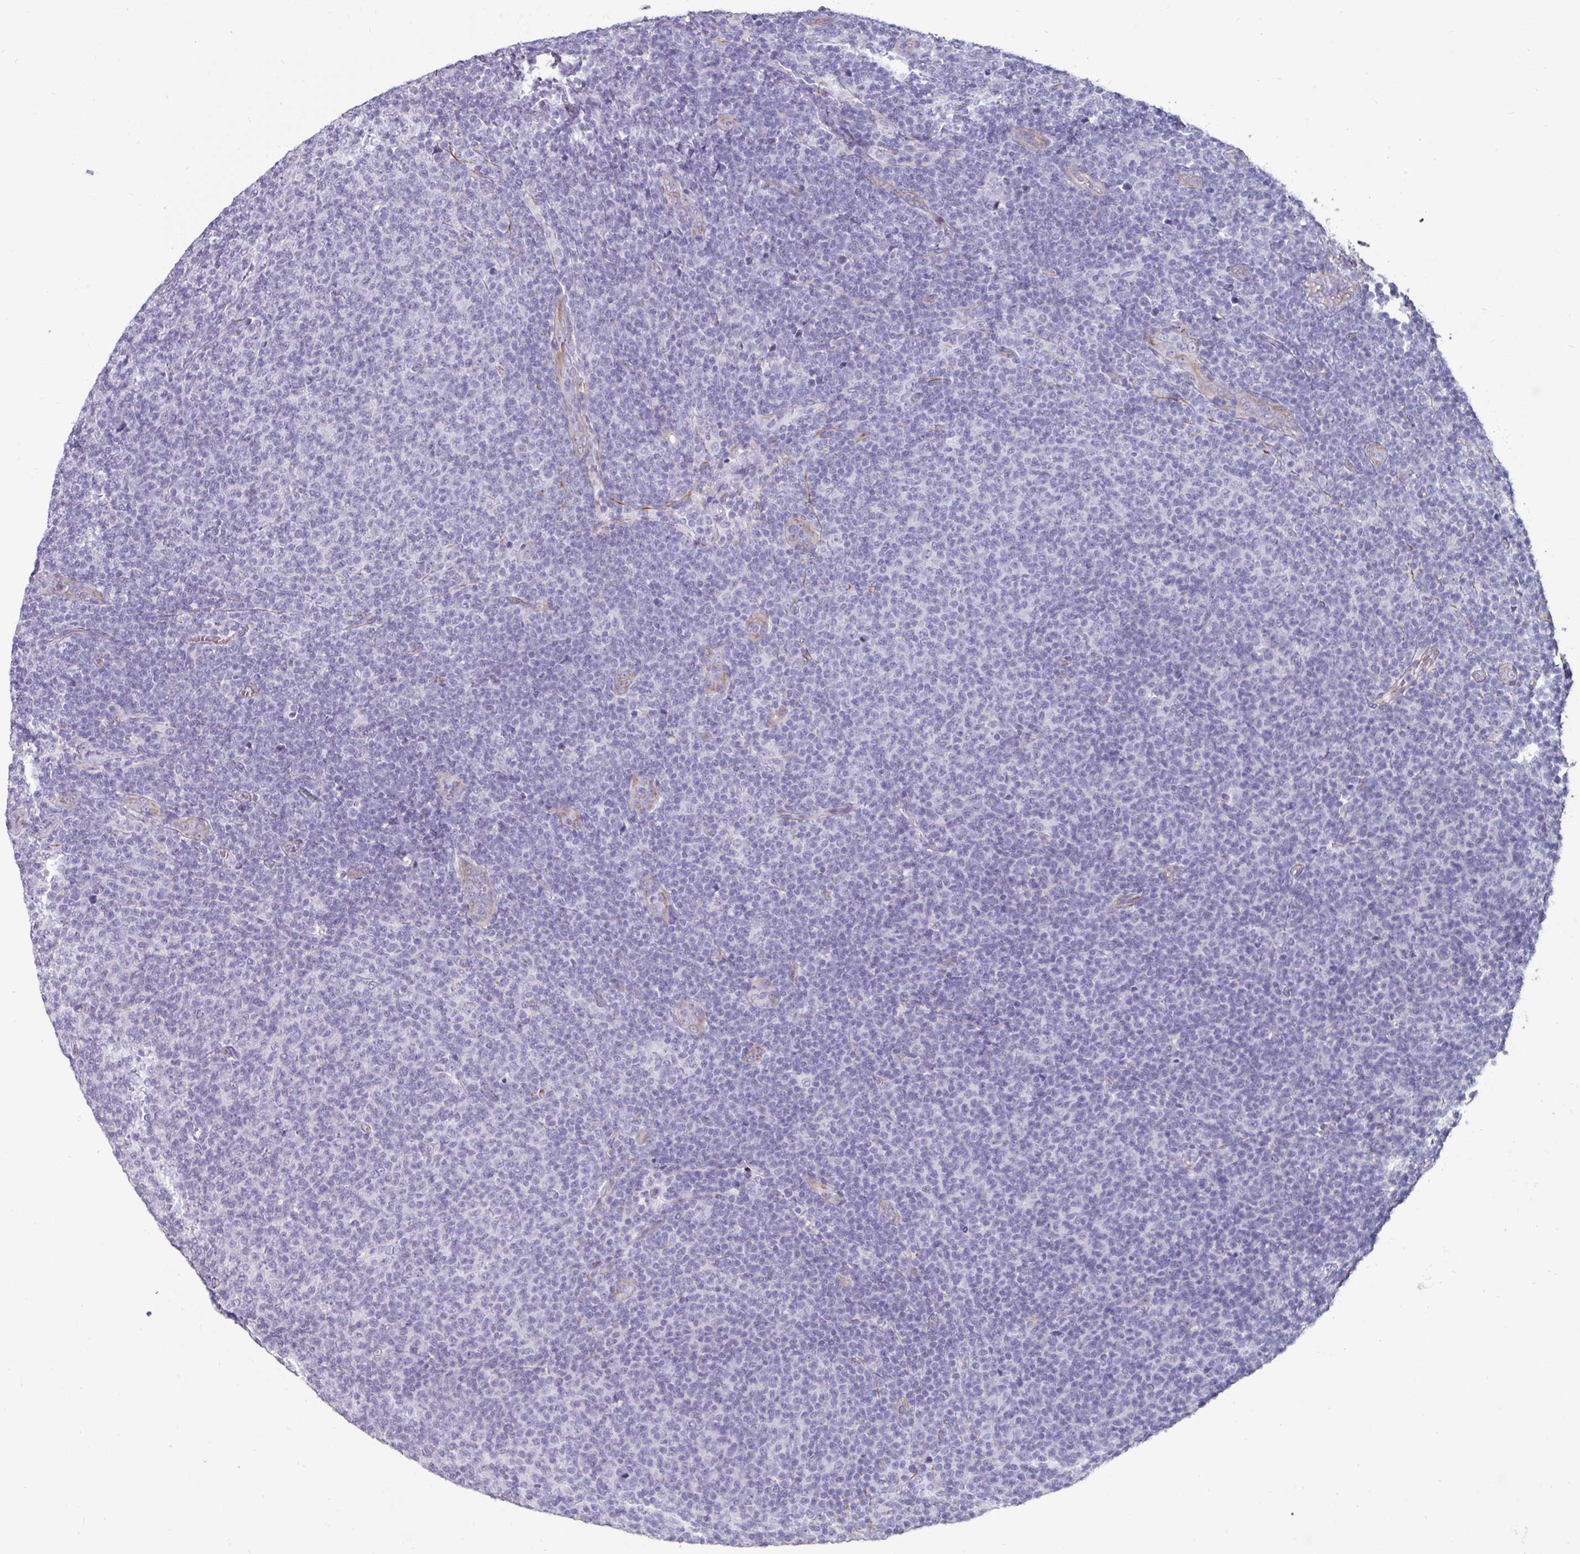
{"staining": {"intensity": "negative", "quantity": "none", "location": "none"}, "tissue": "lymphoma", "cell_type": "Tumor cells", "image_type": "cancer", "snomed": [{"axis": "morphology", "description": "Malignant lymphoma, non-Hodgkin's type, Low grade"}, {"axis": "topography", "description": "Lymph node"}], "caption": "There is no significant staining in tumor cells of lymphoma.", "gene": "EYA3", "patient": {"sex": "male", "age": 66}}